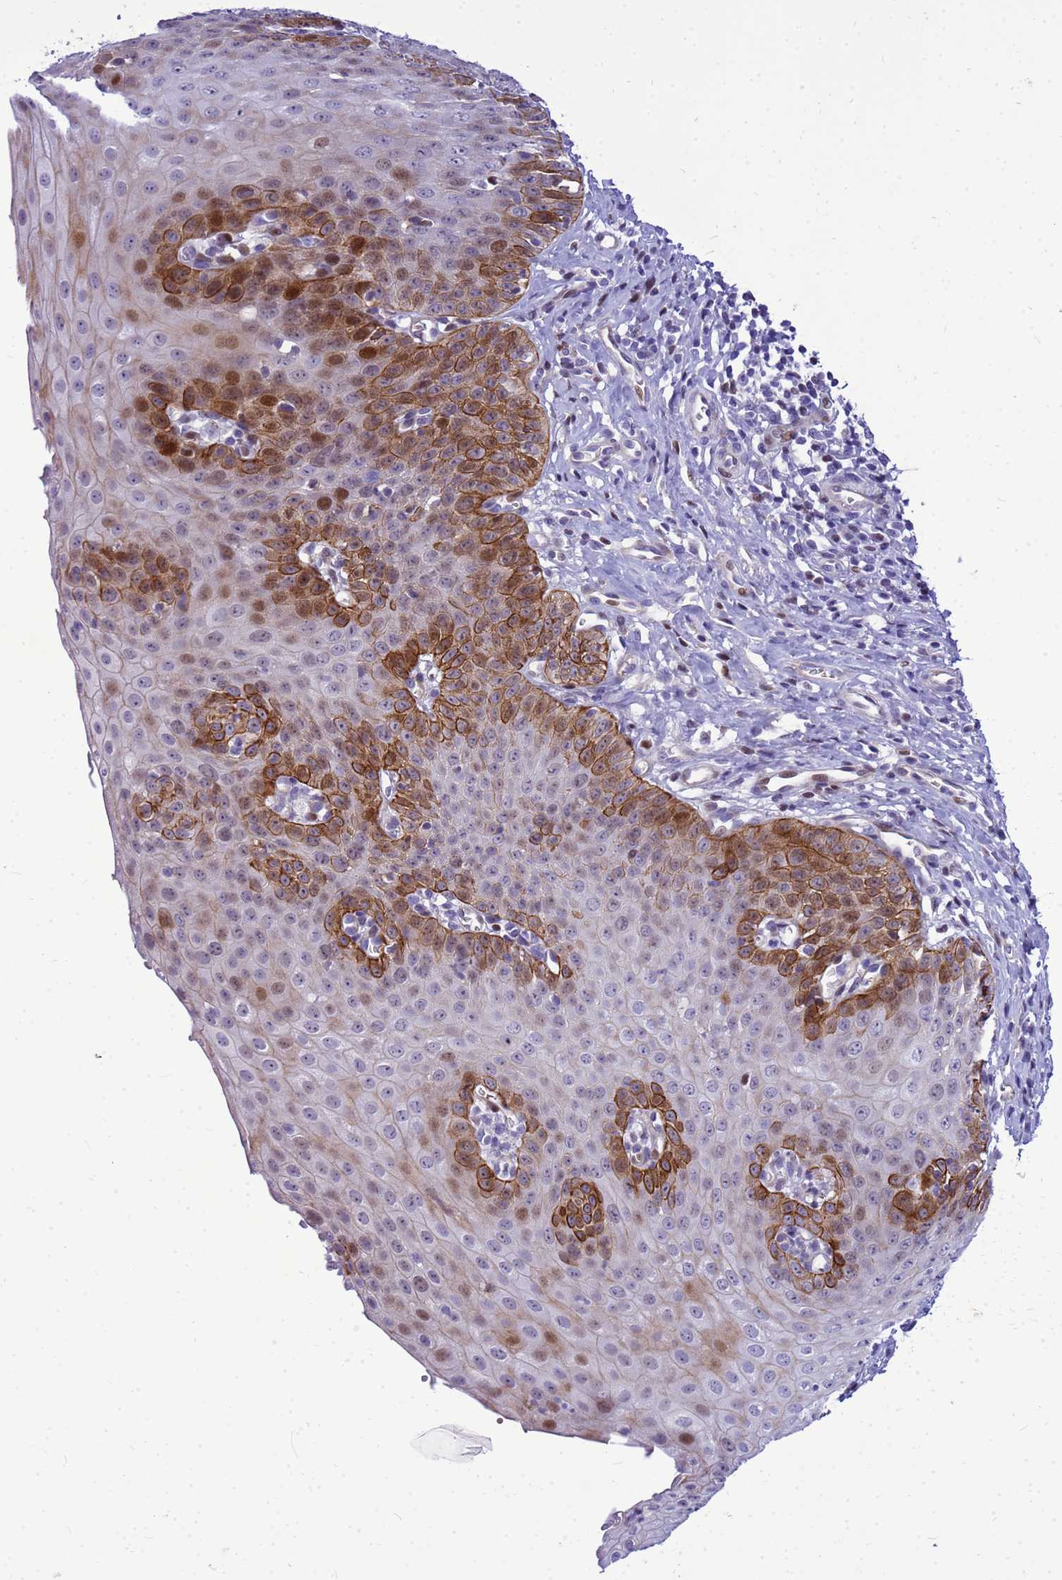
{"staining": {"intensity": "strong", "quantity": "25%-75%", "location": "cytoplasmic/membranous,nuclear"}, "tissue": "esophagus", "cell_type": "Squamous epithelial cells", "image_type": "normal", "snomed": [{"axis": "morphology", "description": "Normal tissue, NOS"}, {"axis": "topography", "description": "Esophagus"}], "caption": "The micrograph shows staining of normal esophagus, revealing strong cytoplasmic/membranous,nuclear protein staining (brown color) within squamous epithelial cells. (brown staining indicates protein expression, while blue staining denotes nuclei).", "gene": "ADAMTS7", "patient": {"sex": "male", "age": 71}}